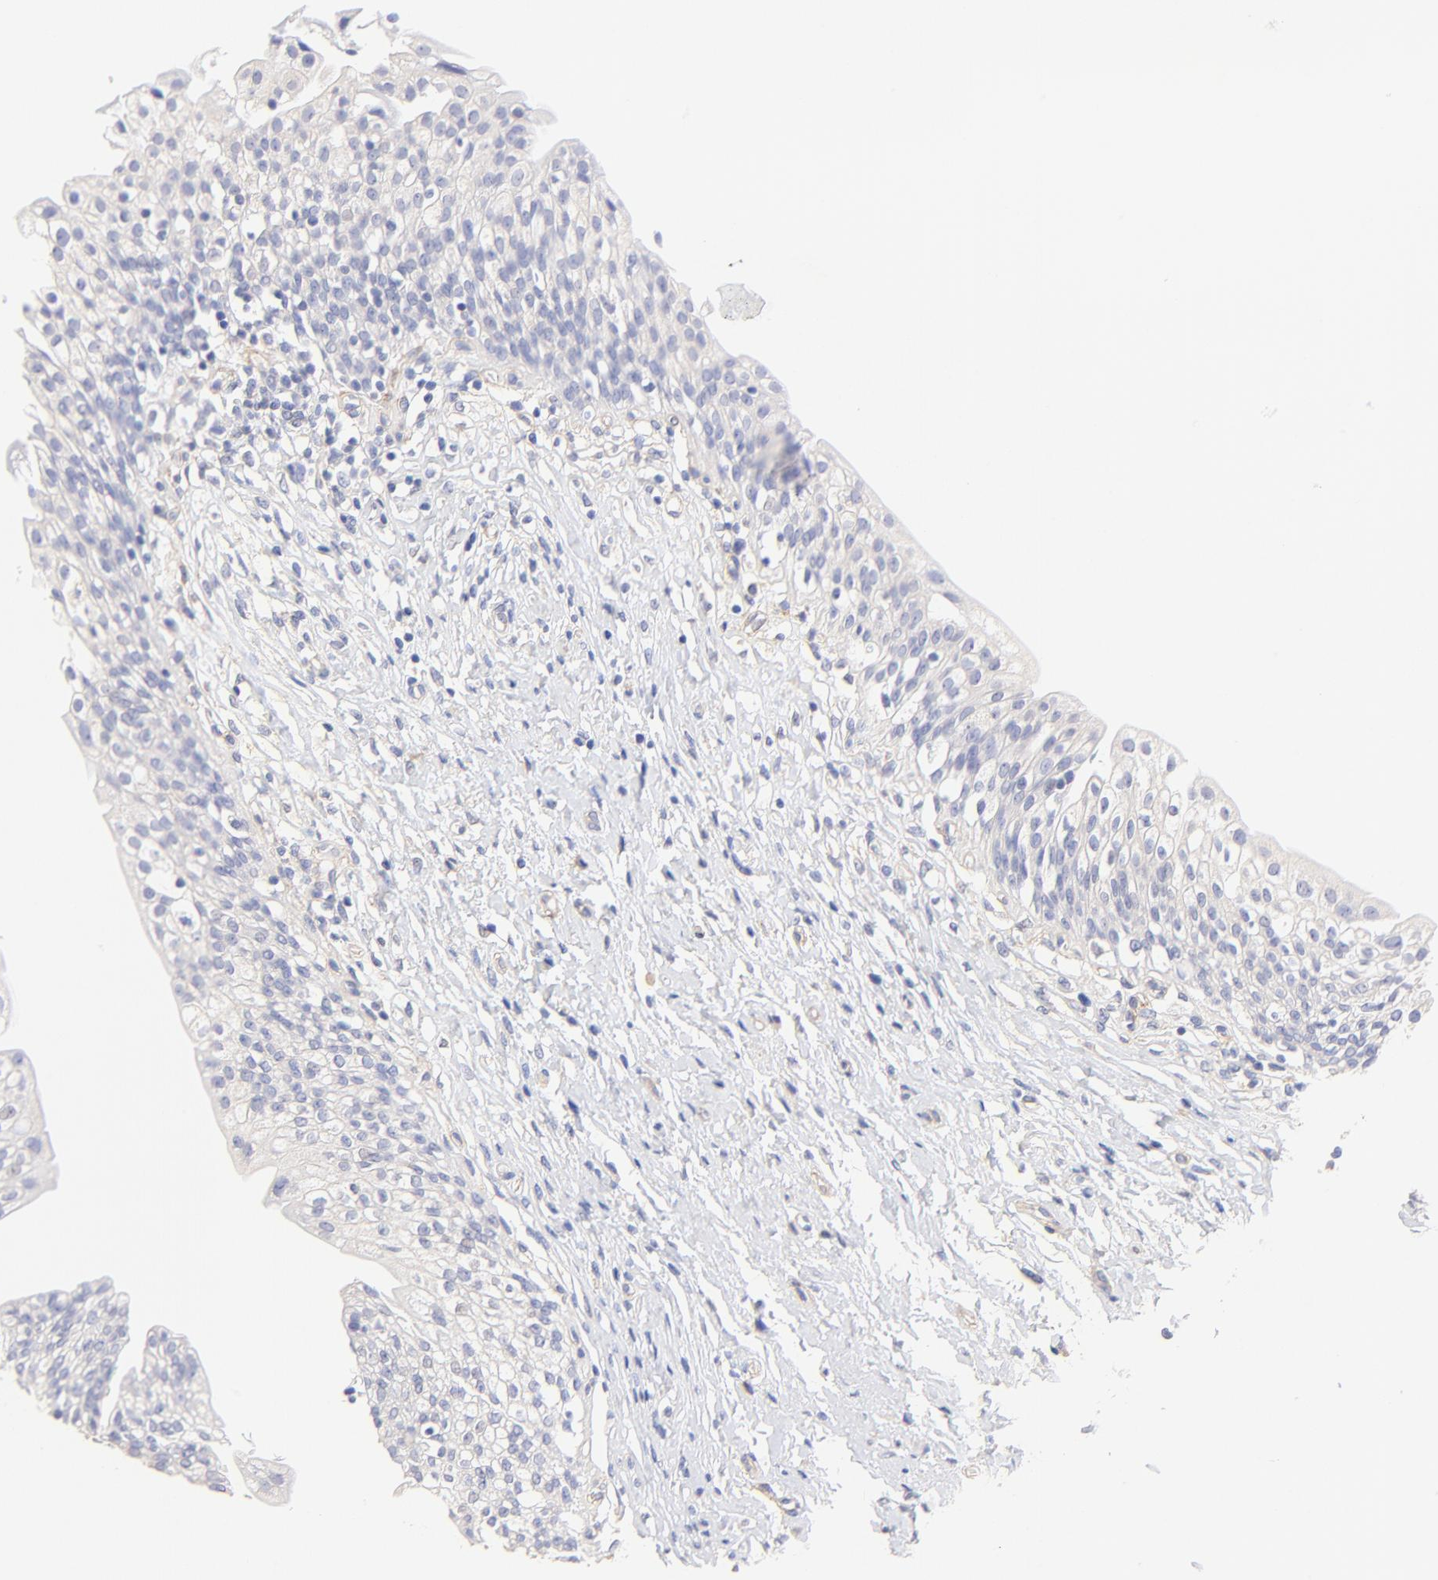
{"staining": {"intensity": "negative", "quantity": "none", "location": "none"}, "tissue": "urinary bladder", "cell_type": "Urothelial cells", "image_type": "normal", "snomed": [{"axis": "morphology", "description": "Normal tissue, NOS"}, {"axis": "topography", "description": "Urinary bladder"}], "caption": "High magnification brightfield microscopy of benign urinary bladder stained with DAB (3,3'-diaminobenzidine) (brown) and counterstained with hematoxylin (blue): urothelial cells show no significant positivity.", "gene": "ACTRT1", "patient": {"sex": "female", "age": 80}}